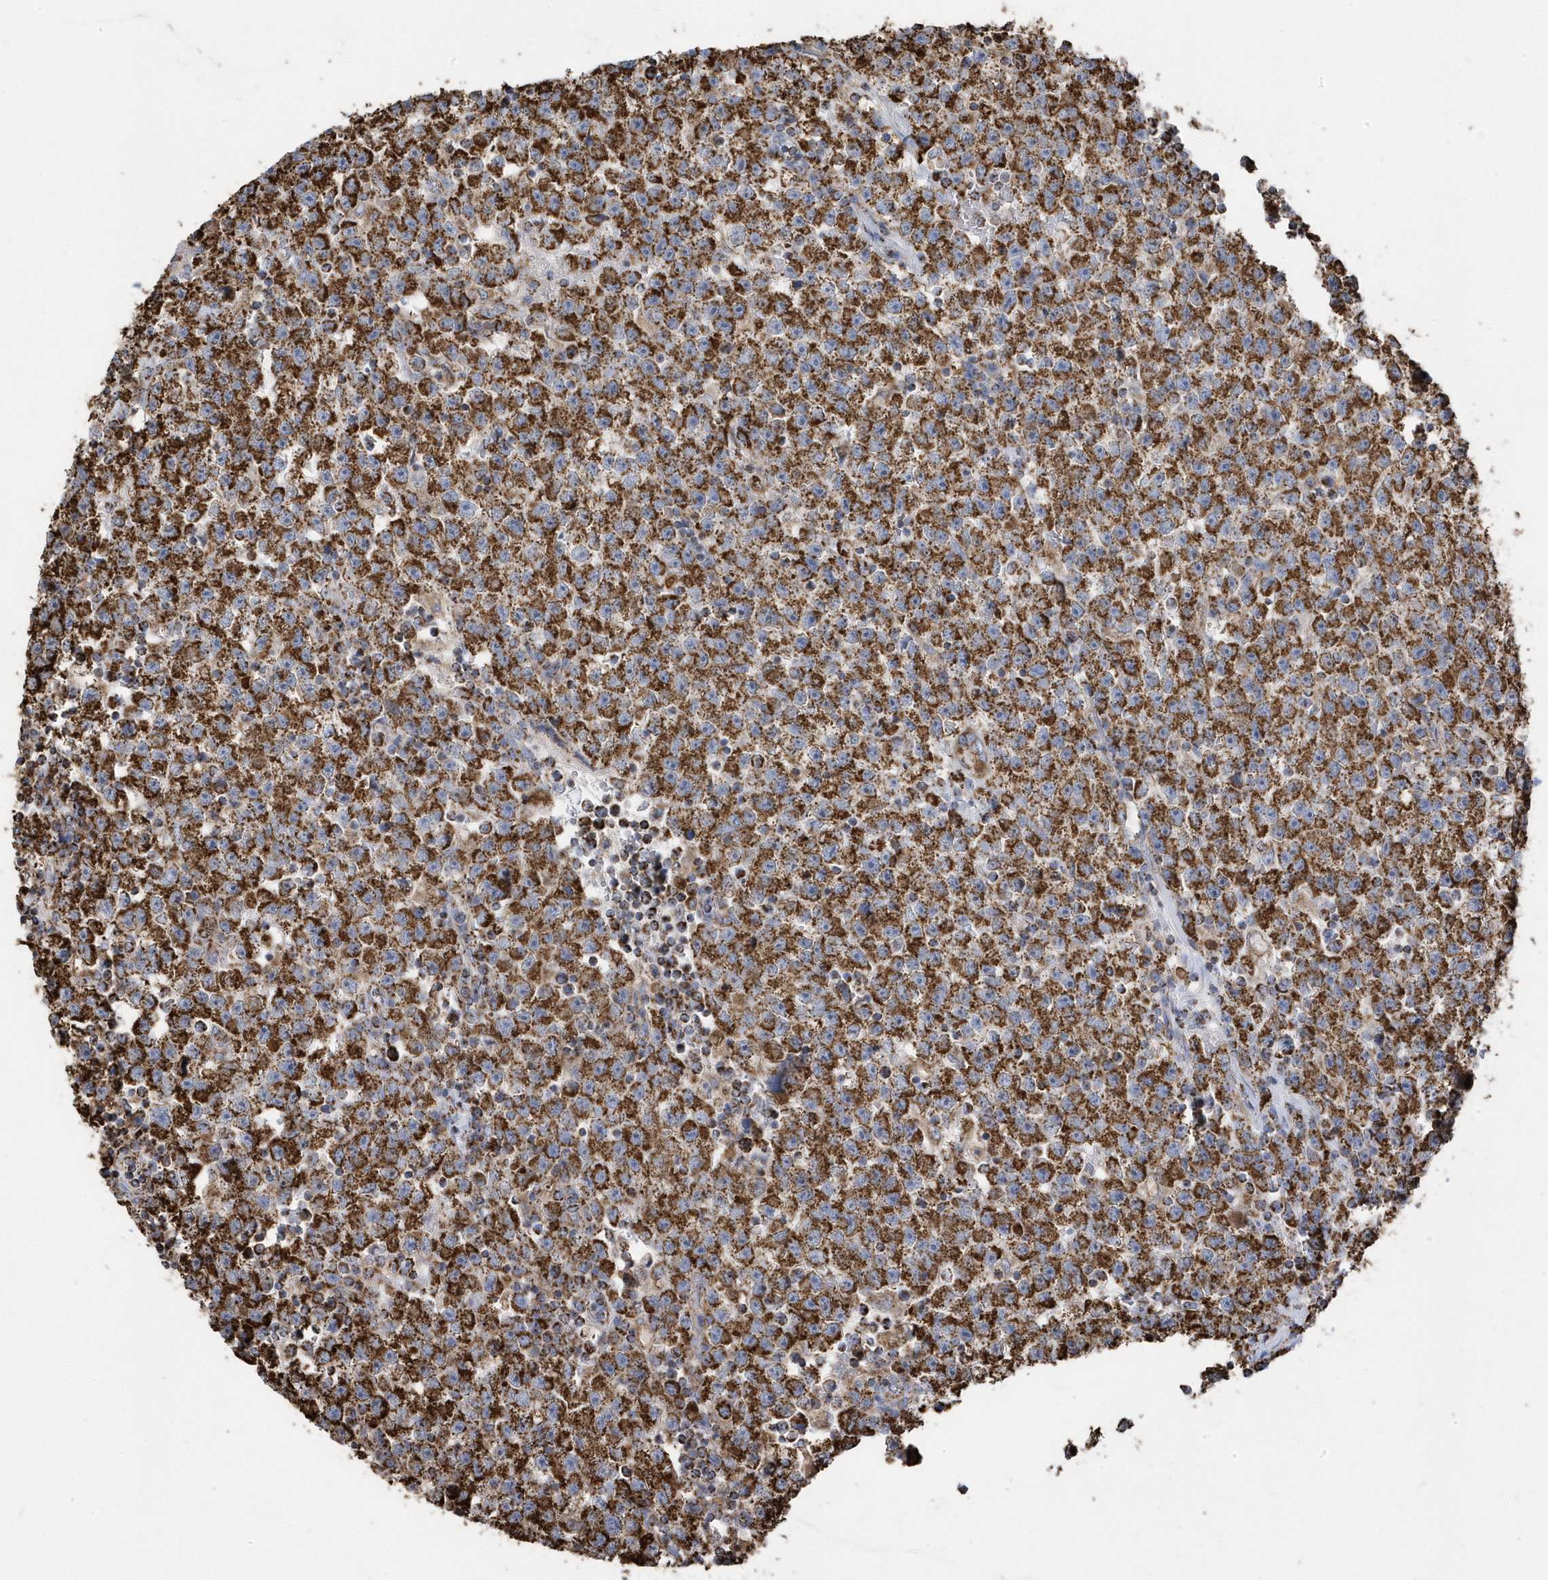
{"staining": {"intensity": "strong", "quantity": ">75%", "location": "cytoplasmic/membranous"}, "tissue": "testis cancer", "cell_type": "Tumor cells", "image_type": "cancer", "snomed": [{"axis": "morphology", "description": "Seminoma, NOS"}, {"axis": "topography", "description": "Testis"}], "caption": "The photomicrograph reveals a brown stain indicating the presence of a protein in the cytoplasmic/membranous of tumor cells in testis seminoma.", "gene": "GTPBP8", "patient": {"sex": "male", "age": 22}}